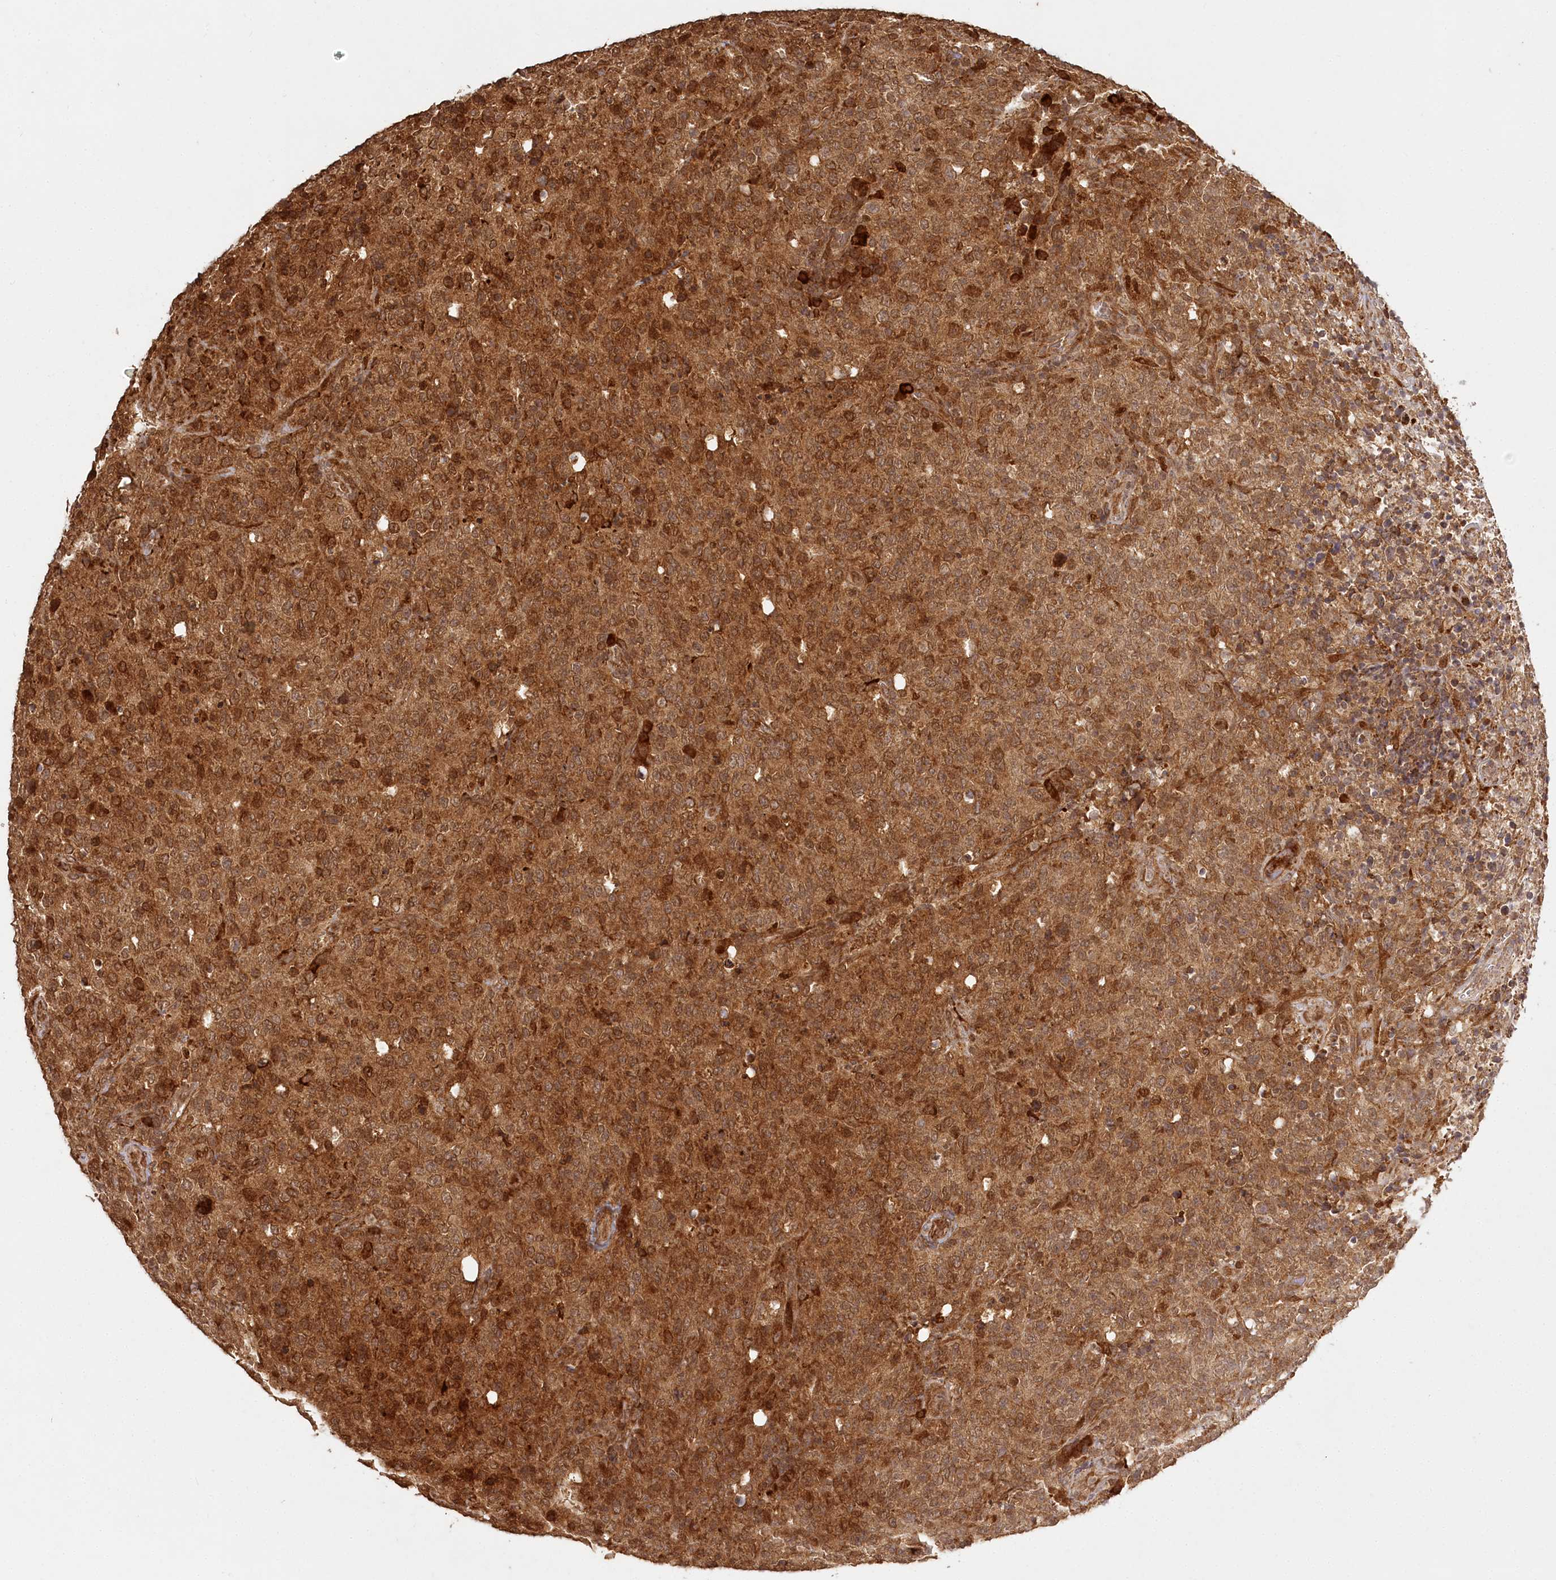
{"staining": {"intensity": "strong", "quantity": ">75%", "location": "cytoplasmic/membranous,nuclear"}, "tissue": "lymphoma", "cell_type": "Tumor cells", "image_type": "cancer", "snomed": [{"axis": "morphology", "description": "Malignant lymphoma, non-Hodgkin's type, High grade"}, {"axis": "topography", "description": "Tonsil"}], "caption": "This histopathology image shows immunohistochemistry (IHC) staining of lymphoma, with high strong cytoplasmic/membranous and nuclear staining in about >75% of tumor cells.", "gene": "ULK2", "patient": {"sex": "female", "age": 36}}